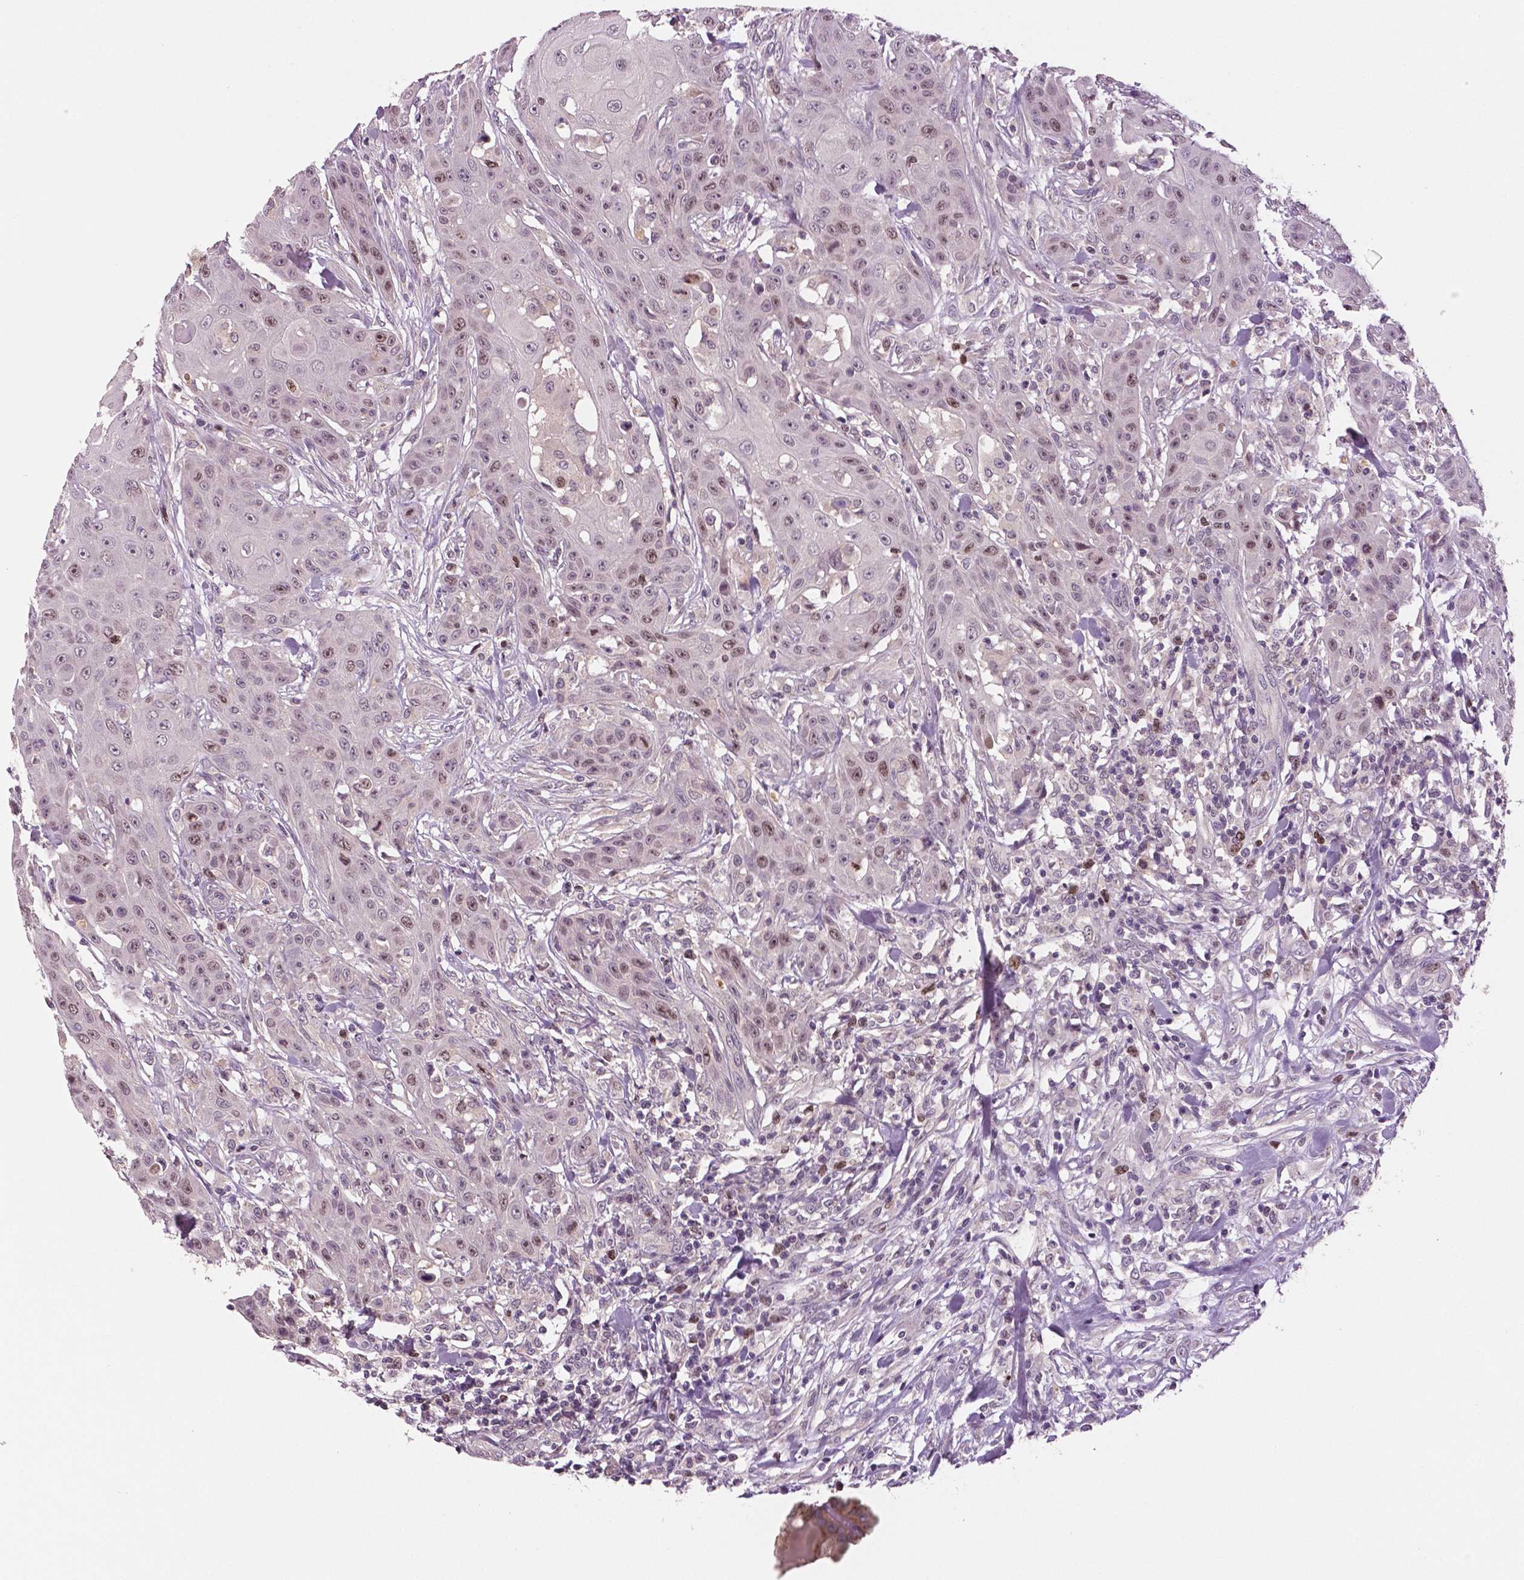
{"staining": {"intensity": "moderate", "quantity": "25%-75%", "location": "nuclear"}, "tissue": "head and neck cancer", "cell_type": "Tumor cells", "image_type": "cancer", "snomed": [{"axis": "morphology", "description": "Squamous cell carcinoma, NOS"}, {"axis": "topography", "description": "Oral tissue"}, {"axis": "topography", "description": "Head-Neck"}], "caption": "Protein expression analysis of squamous cell carcinoma (head and neck) exhibits moderate nuclear expression in approximately 25%-75% of tumor cells.", "gene": "MKI67", "patient": {"sex": "female", "age": 55}}